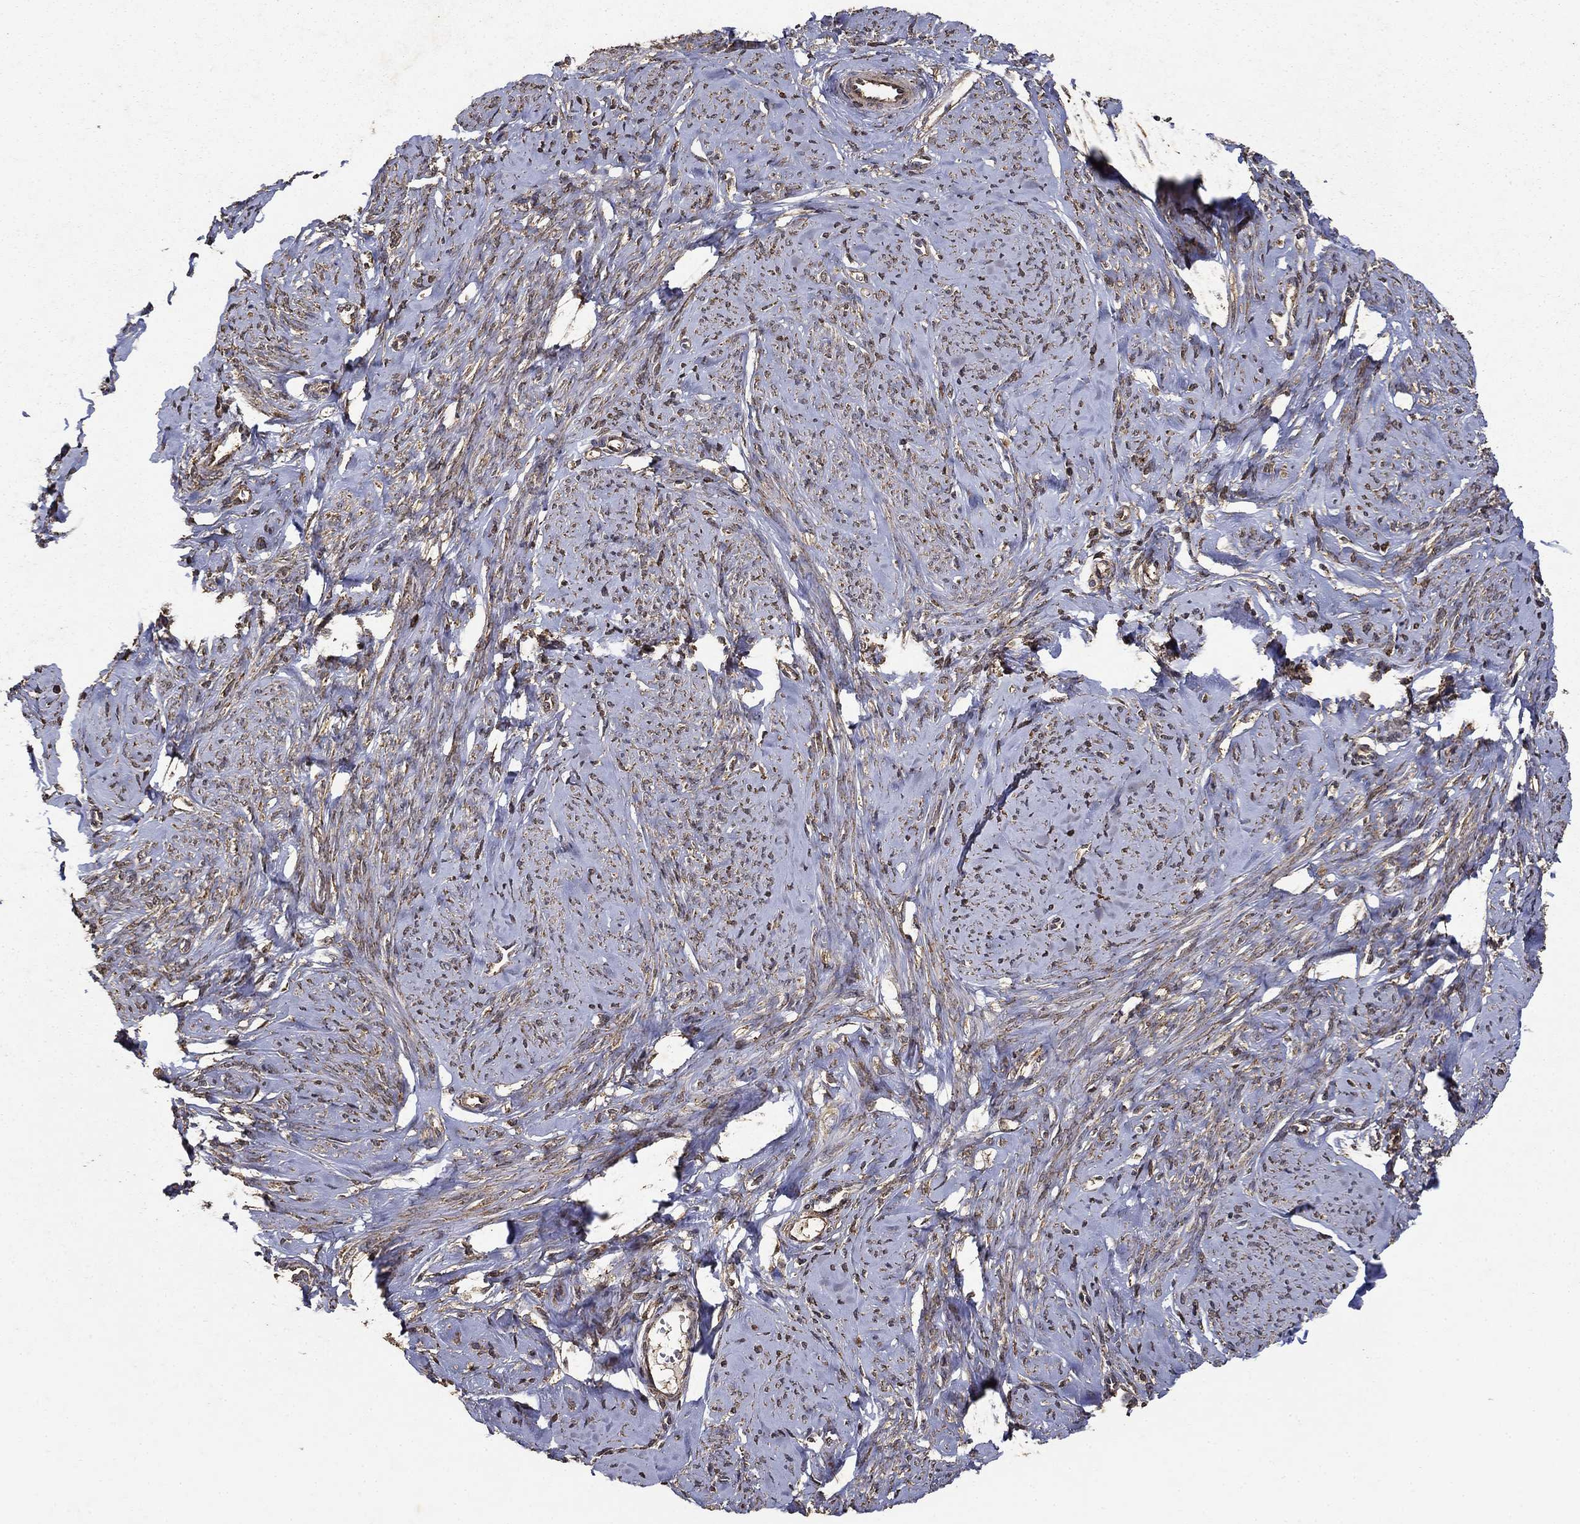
{"staining": {"intensity": "moderate", "quantity": "25%-75%", "location": "cytoplasmic/membranous"}, "tissue": "smooth muscle", "cell_type": "Smooth muscle cells", "image_type": "normal", "snomed": [{"axis": "morphology", "description": "Normal tissue, NOS"}, {"axis": "topography", "description": "Smooth muscle"}], "caption": "Immunohistochemical staining of normal smooth muscle reveals moderate cytoplasmic/membranous protein positivity in about 25%-75% of smooth muscle cells. Immunohistochemistry (ihc) stains the protein in brown and the nuclei are stained blue.", "gene": "IFRD1", "patient": {"sex": "female", "age": 48}}